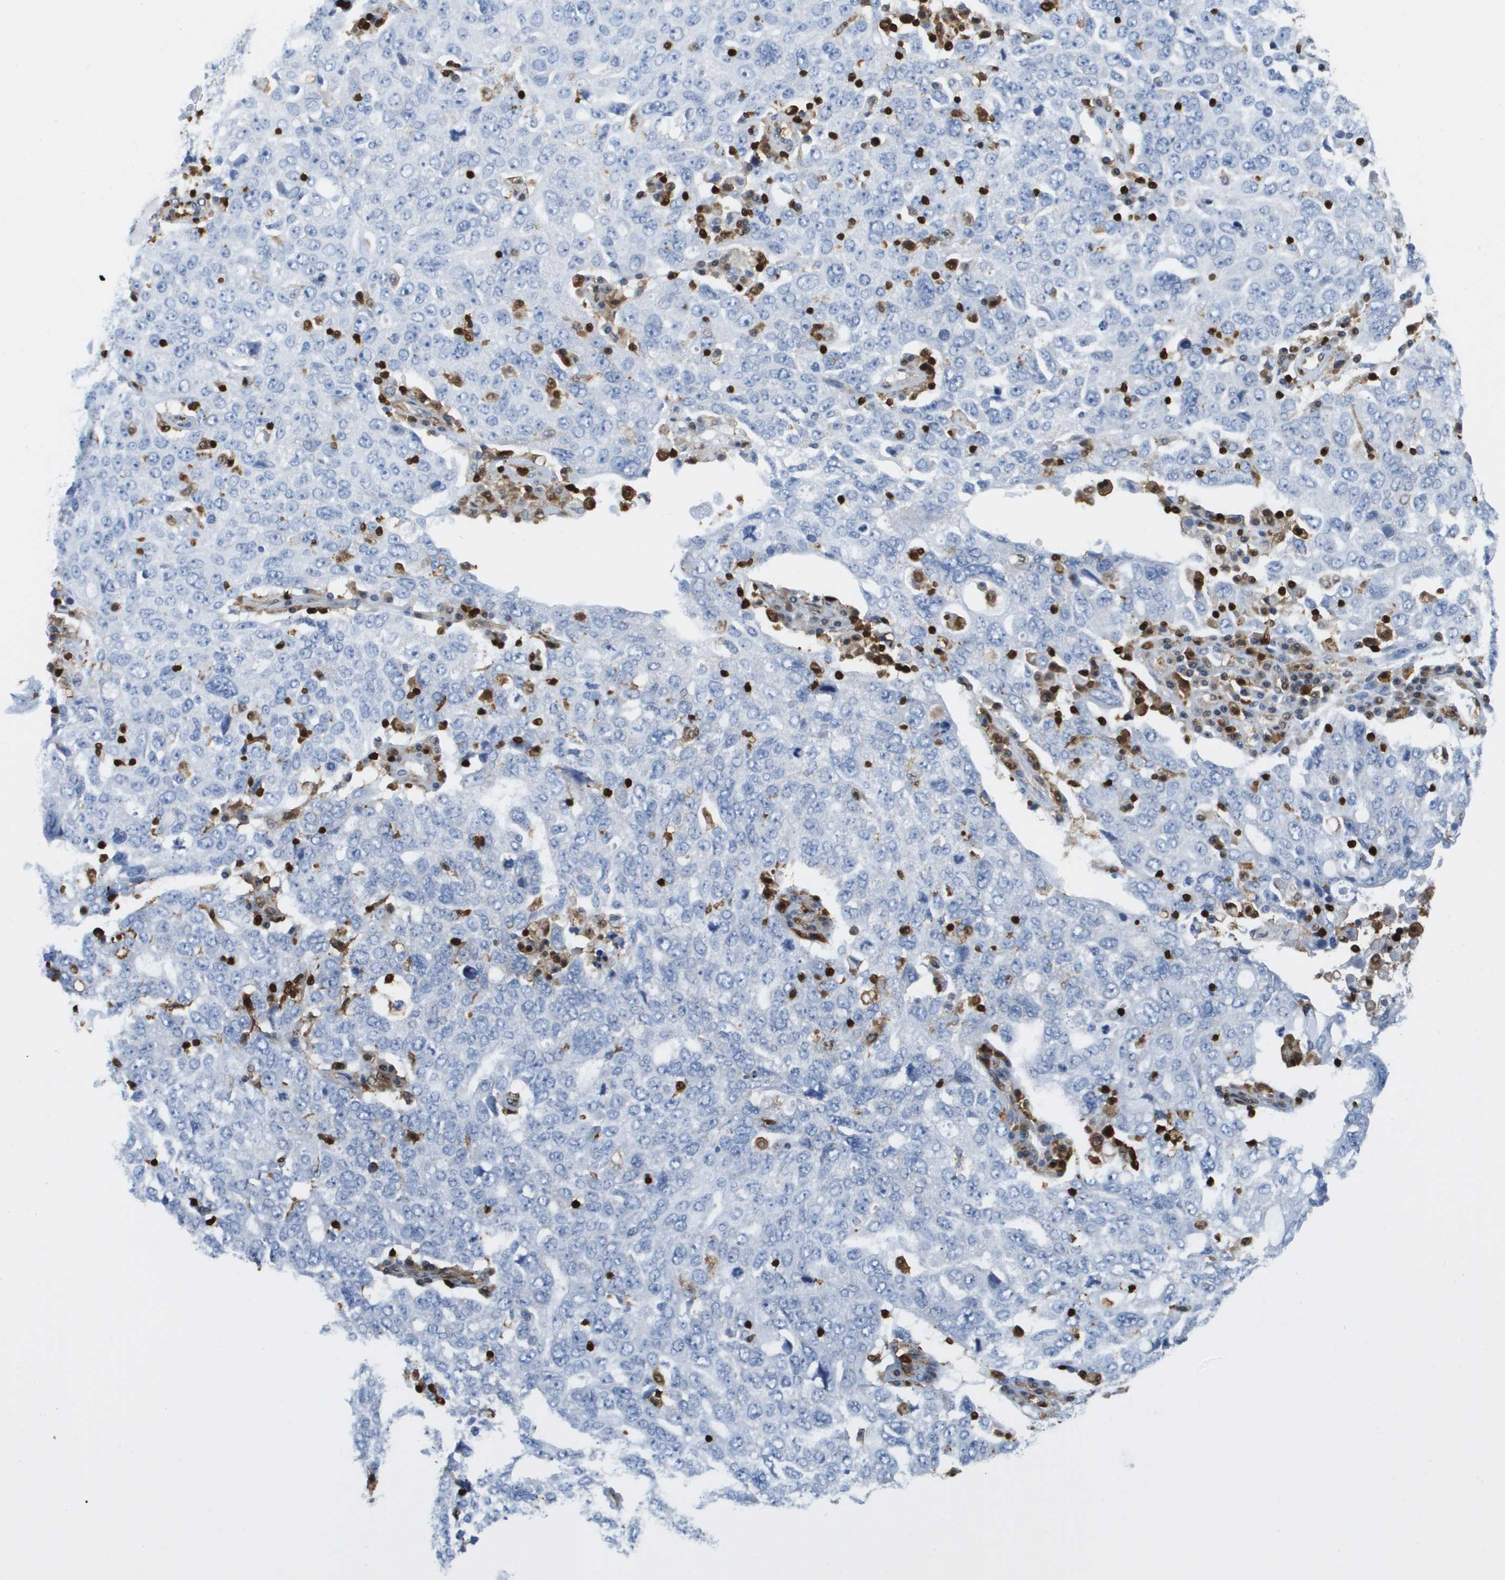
{"staining": {"intensity": "negative", "quantity": "none", "location": "none"}, "tissue": "ovarian cancer", "cell_type": "Tumor cells", "image_type": "cancer", "snomed": [{"axis": "morphology", "description": "Carcinoma, endometroid"}, {"axis": "topography", "description": "Ovary"}], "caption": "There is no significant positivity in tumor cells of endometroid carcinoma (ovarian).", "gene": "DOCK5", "patient": {"sex": "female", "age": 62}}